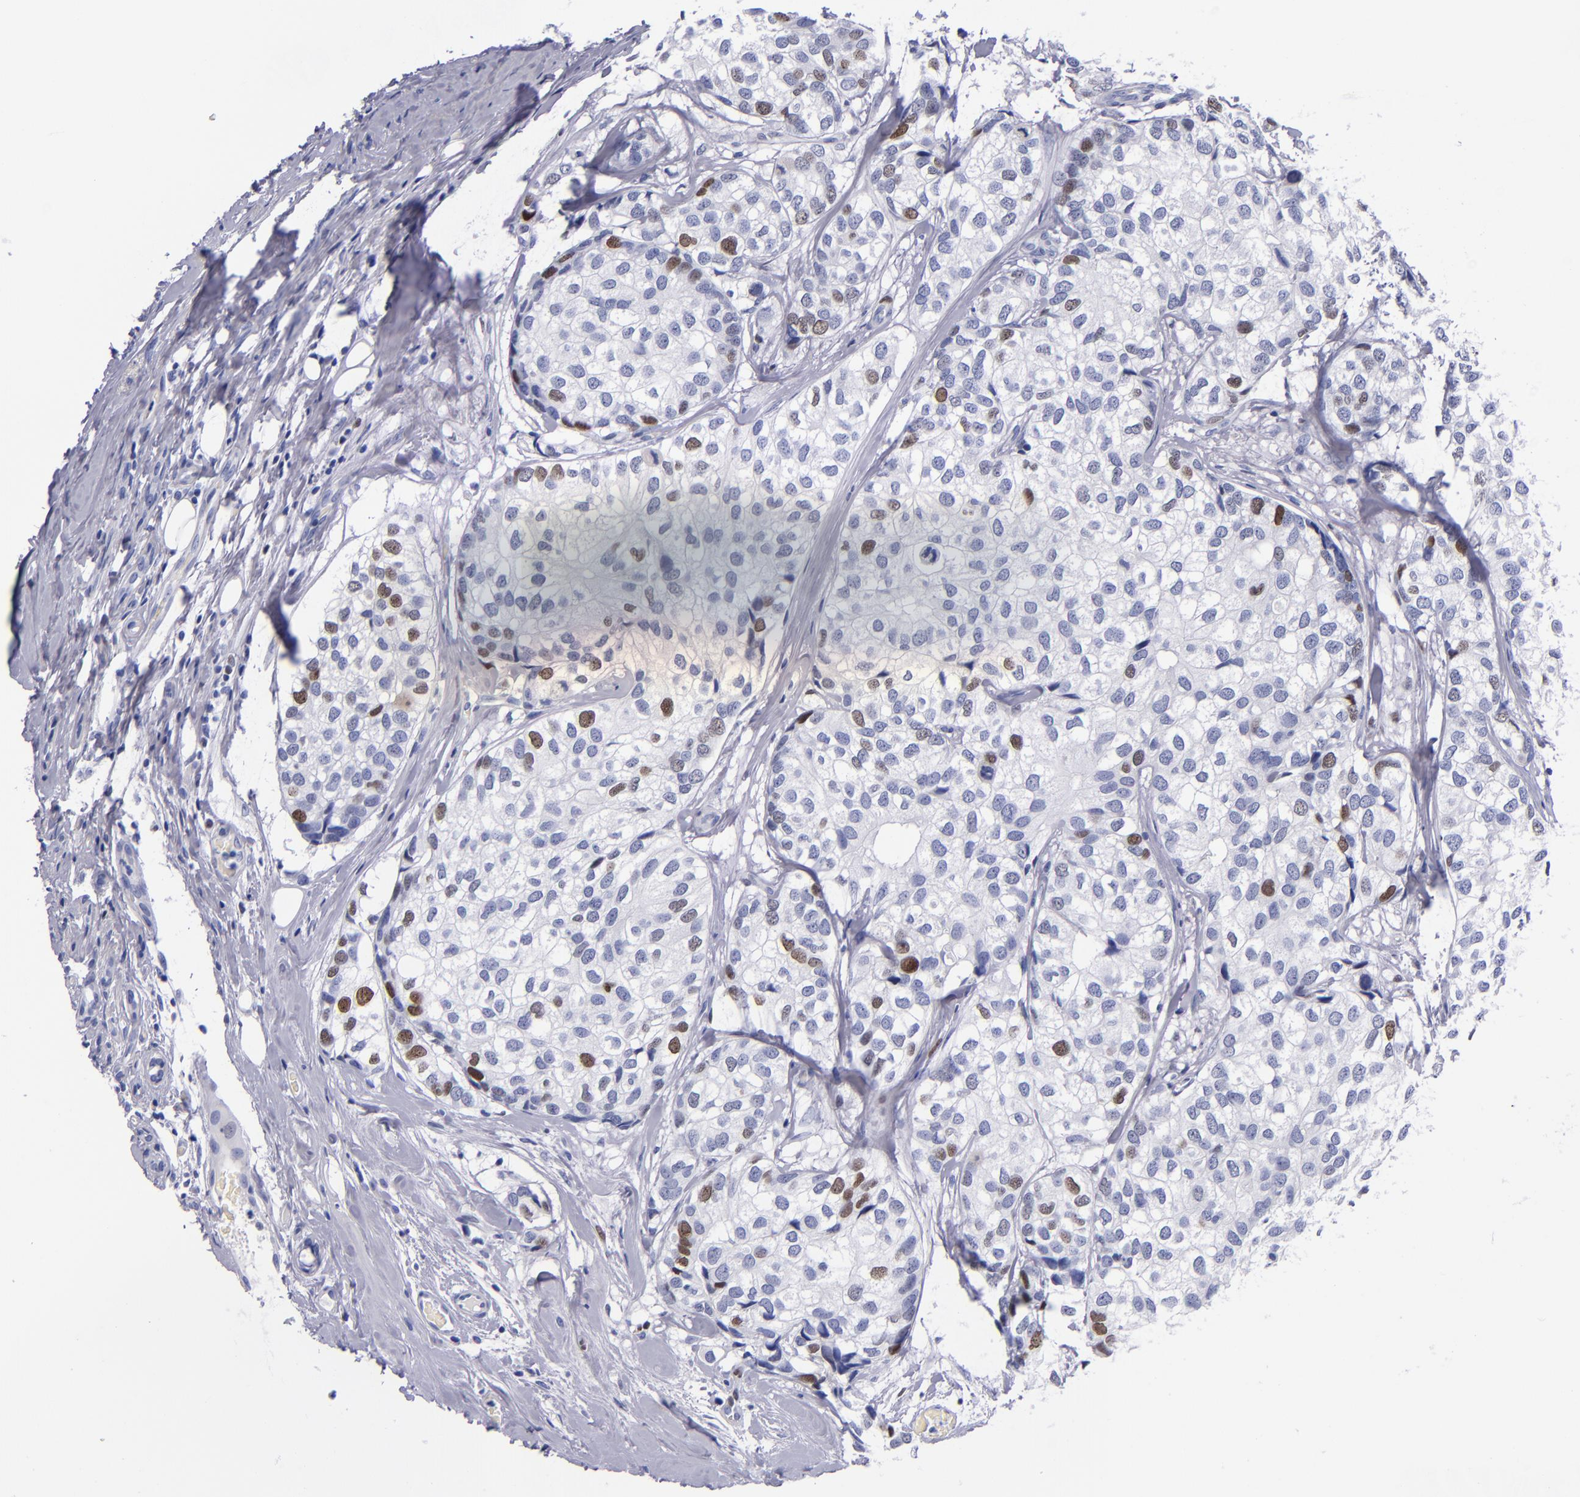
{"staining": {"intensity": "strong", "quantity": "<25%", "location": "nuclear"}, "tissue": "breast cancer", "cell_type": "Tumor cells", "image_type": "cancer", "snomed": [{"axis": "morphology", "description": "Duct carcinoma"}, {"axis": "topography", "description": "Breast"}], "caption": "Tumor cells display strong nuclear positivity in about <25% of cells in breast cancer (intraductal carcinoma). The staining was performed using DAB (3,3'-diaminobenzidine) to visualize the protein expression in brown, while the nuclei were stained in blue with hematoxylin (Magnification: 20x).", "gene": "MCM7", "patient": {"sex": "female", "age": 68}}